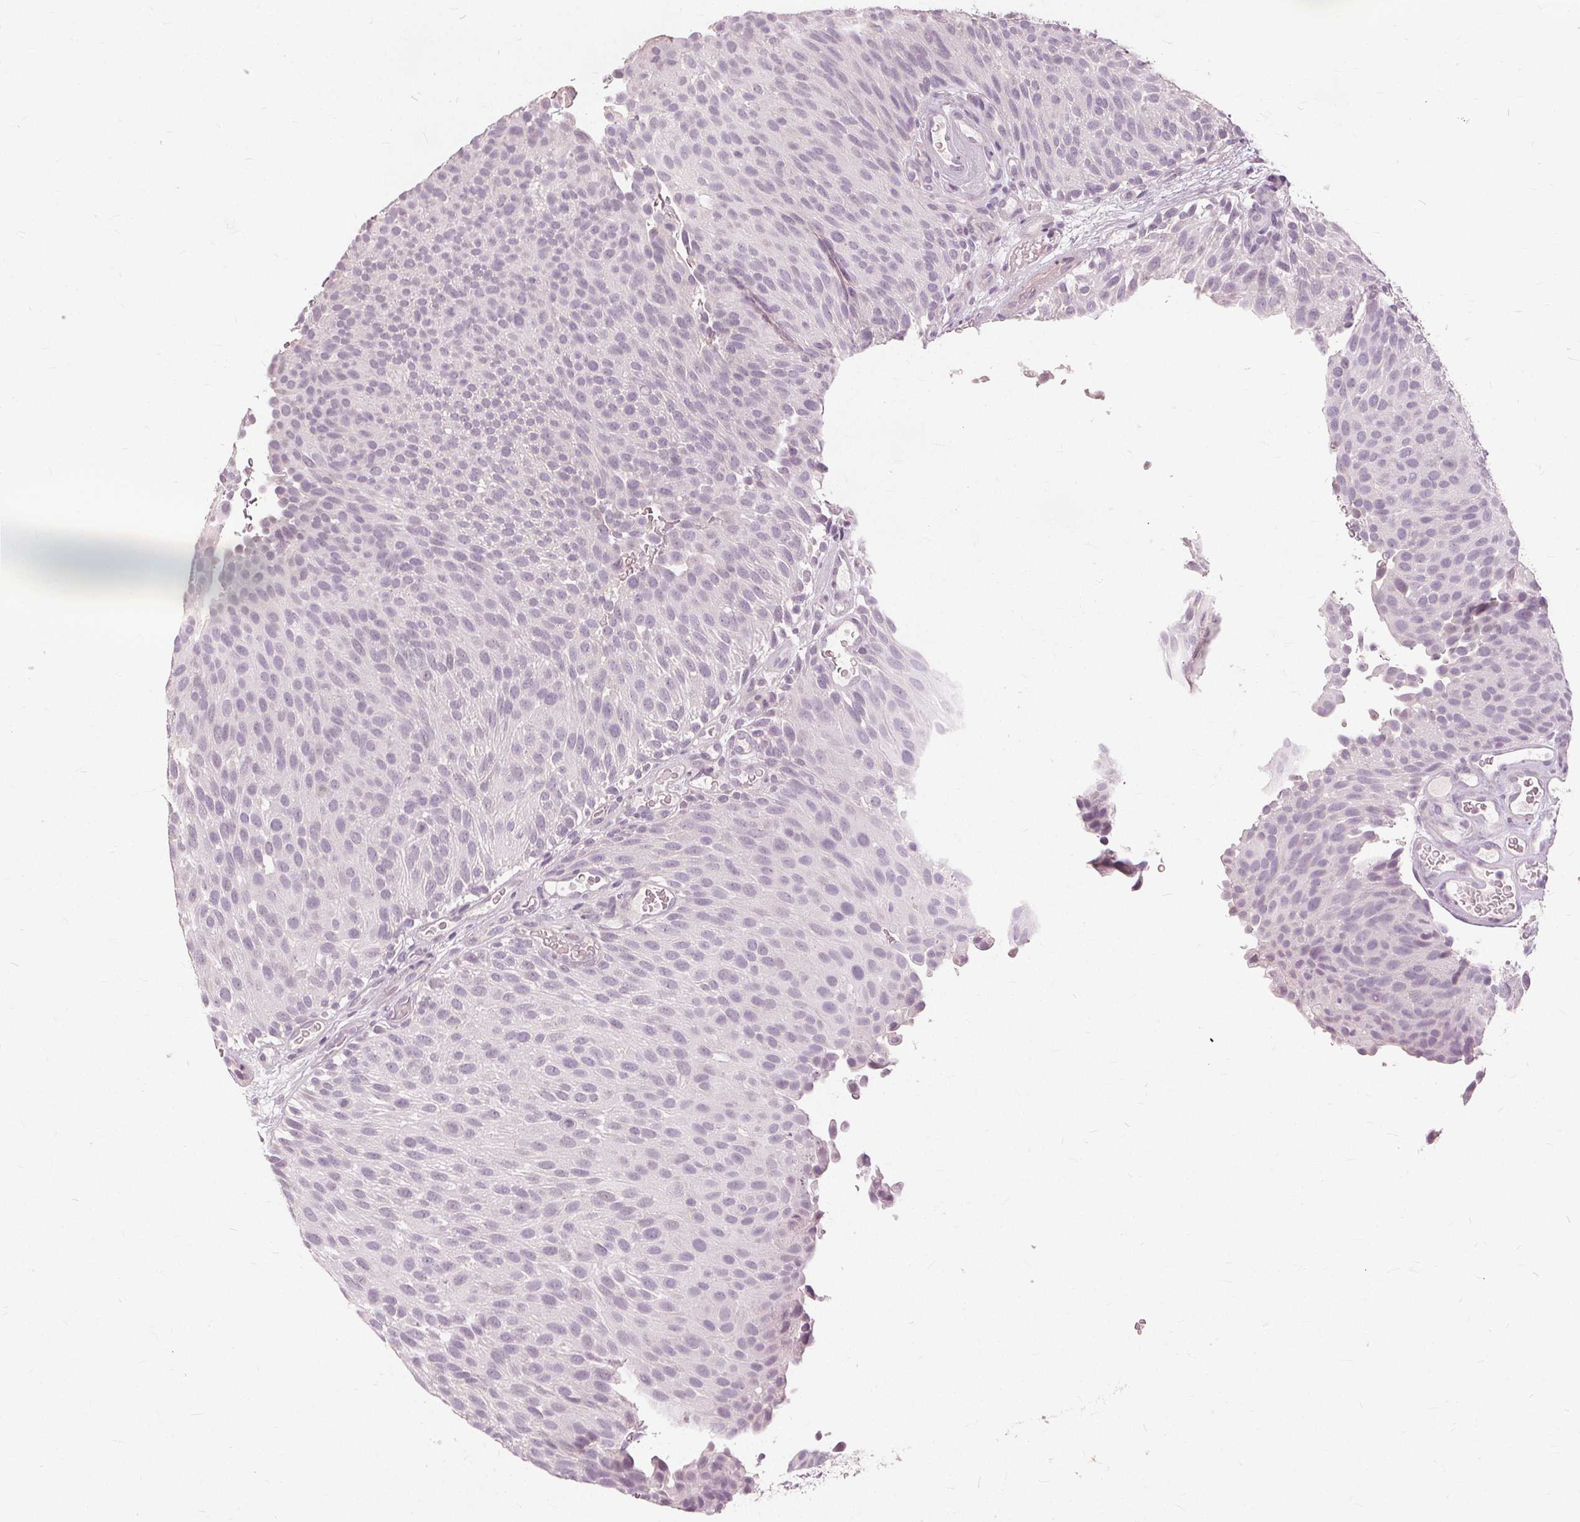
{"staining": {"intensity": "negative", "quantity": "none", "location": "none"}, "tissue": "urothelial cancer", "cell_type": "Tumor cells", "image_type": "cancer", "snomed": [{"axis": "morphology", "description": "Urothelial carcinoma, Low grade"}, {"axis": "topography", "description": "Urinary bladder"}], "caption": "IHC of urothelial carcinoma (low-grade) demonstrates no expression in tumor cells.", "gene": "SFTPD", "patient": {"sex": "male", "age": 78}}